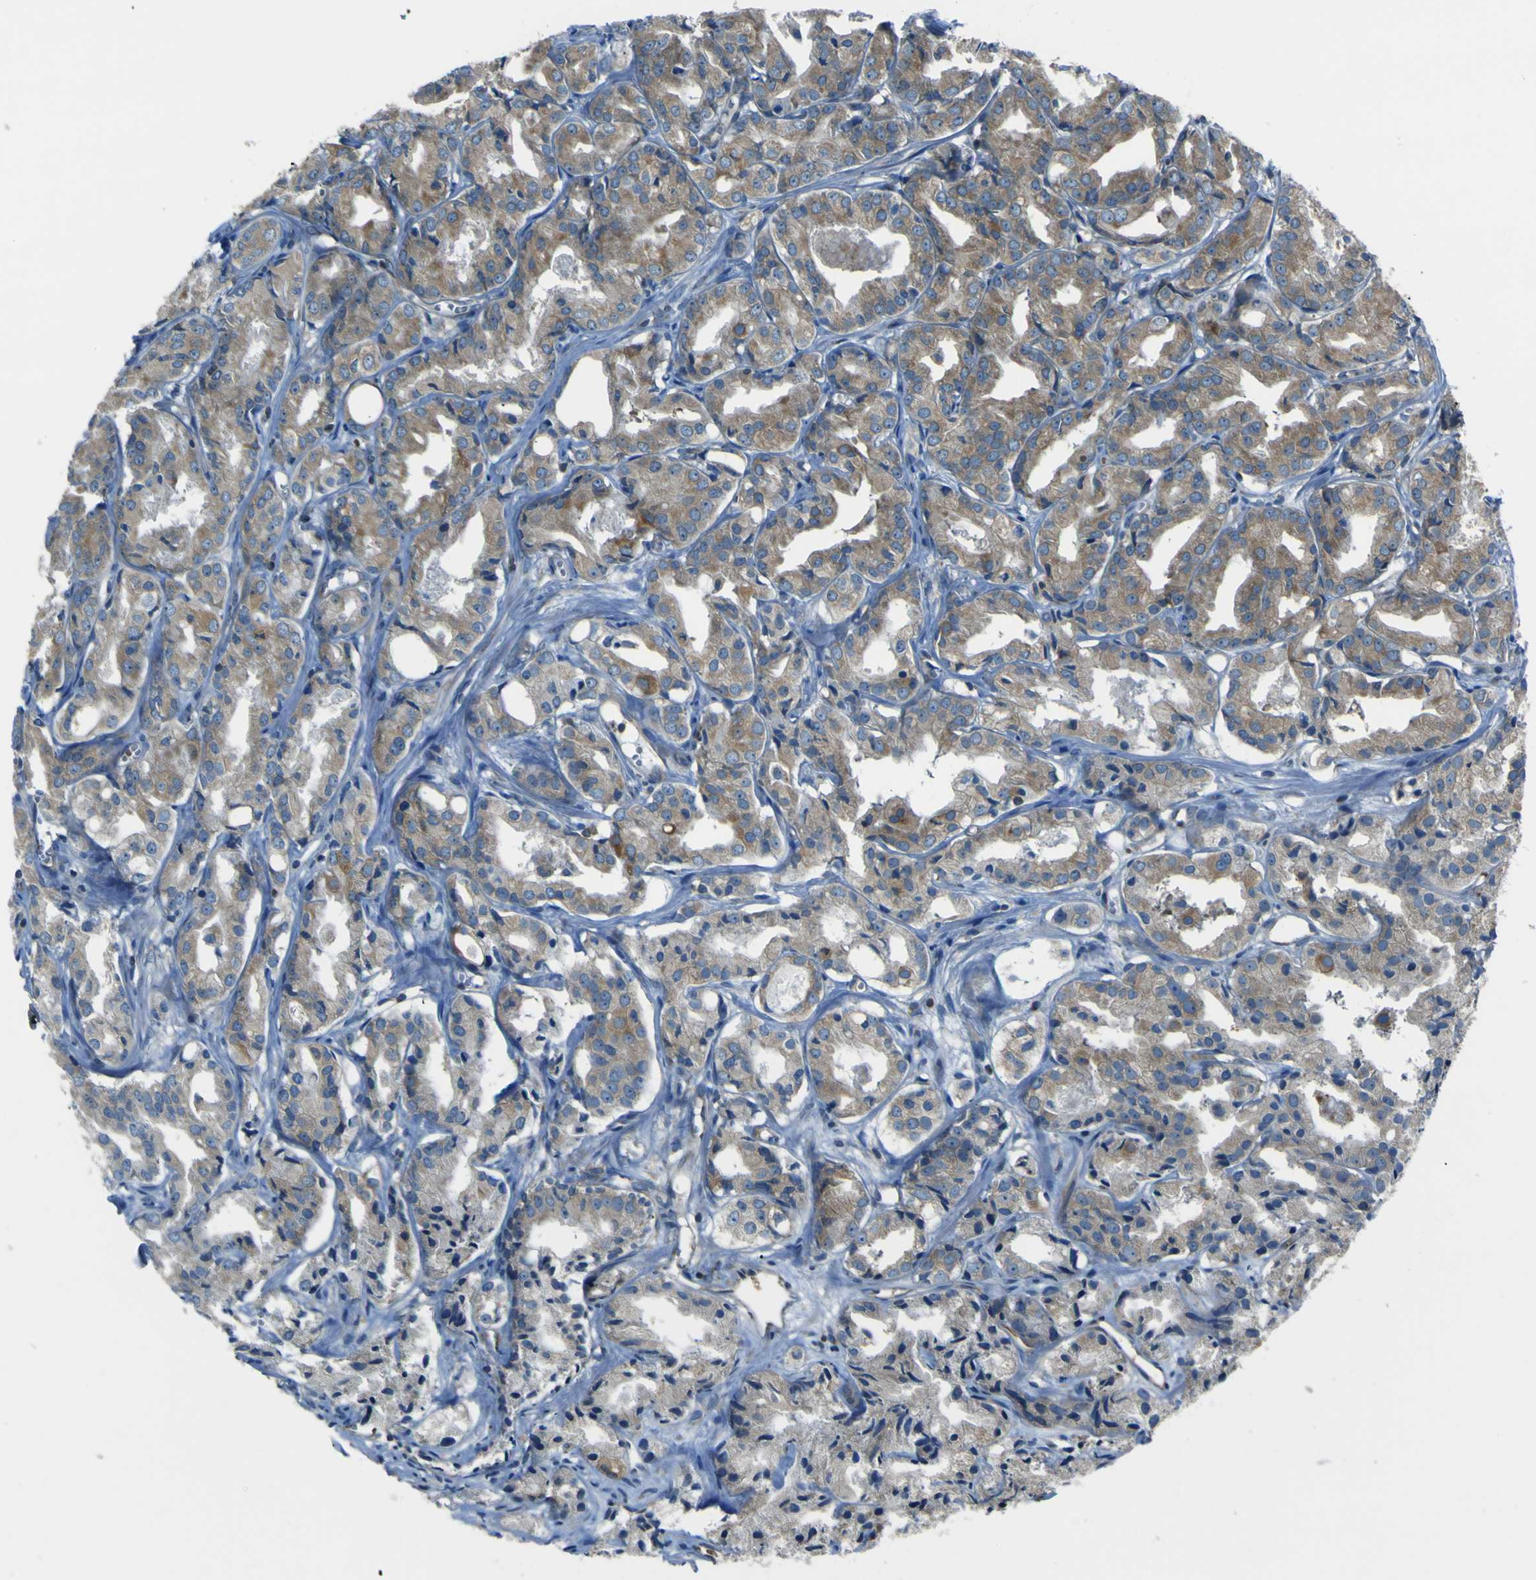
{"staining": {"intensity": "moderate", "quantity": ">75%", "location": "cytoplasmic/membranous"}, "tissue": "prostate cancer", "cell_type": "Tumor cells", "image_type": "cancer", "snomed": [{"axis": "morphology", "description": "Adenocarcinoma, Low grade"}, {"axis": "topography", "description": "Prostate"}], "caption": "Low-grade adenocarcinoma (prostate) stained with IHC reveals moderate cytoplasmic/membranous positivity in approximately >75% of tumor cells. The staining was performed using DAB, with brown indicating positive protein expression. Nuclei are stained blue with hematoxylin.", "gene": "STIM1", "patient": {"sex": "male", "age": 72}}